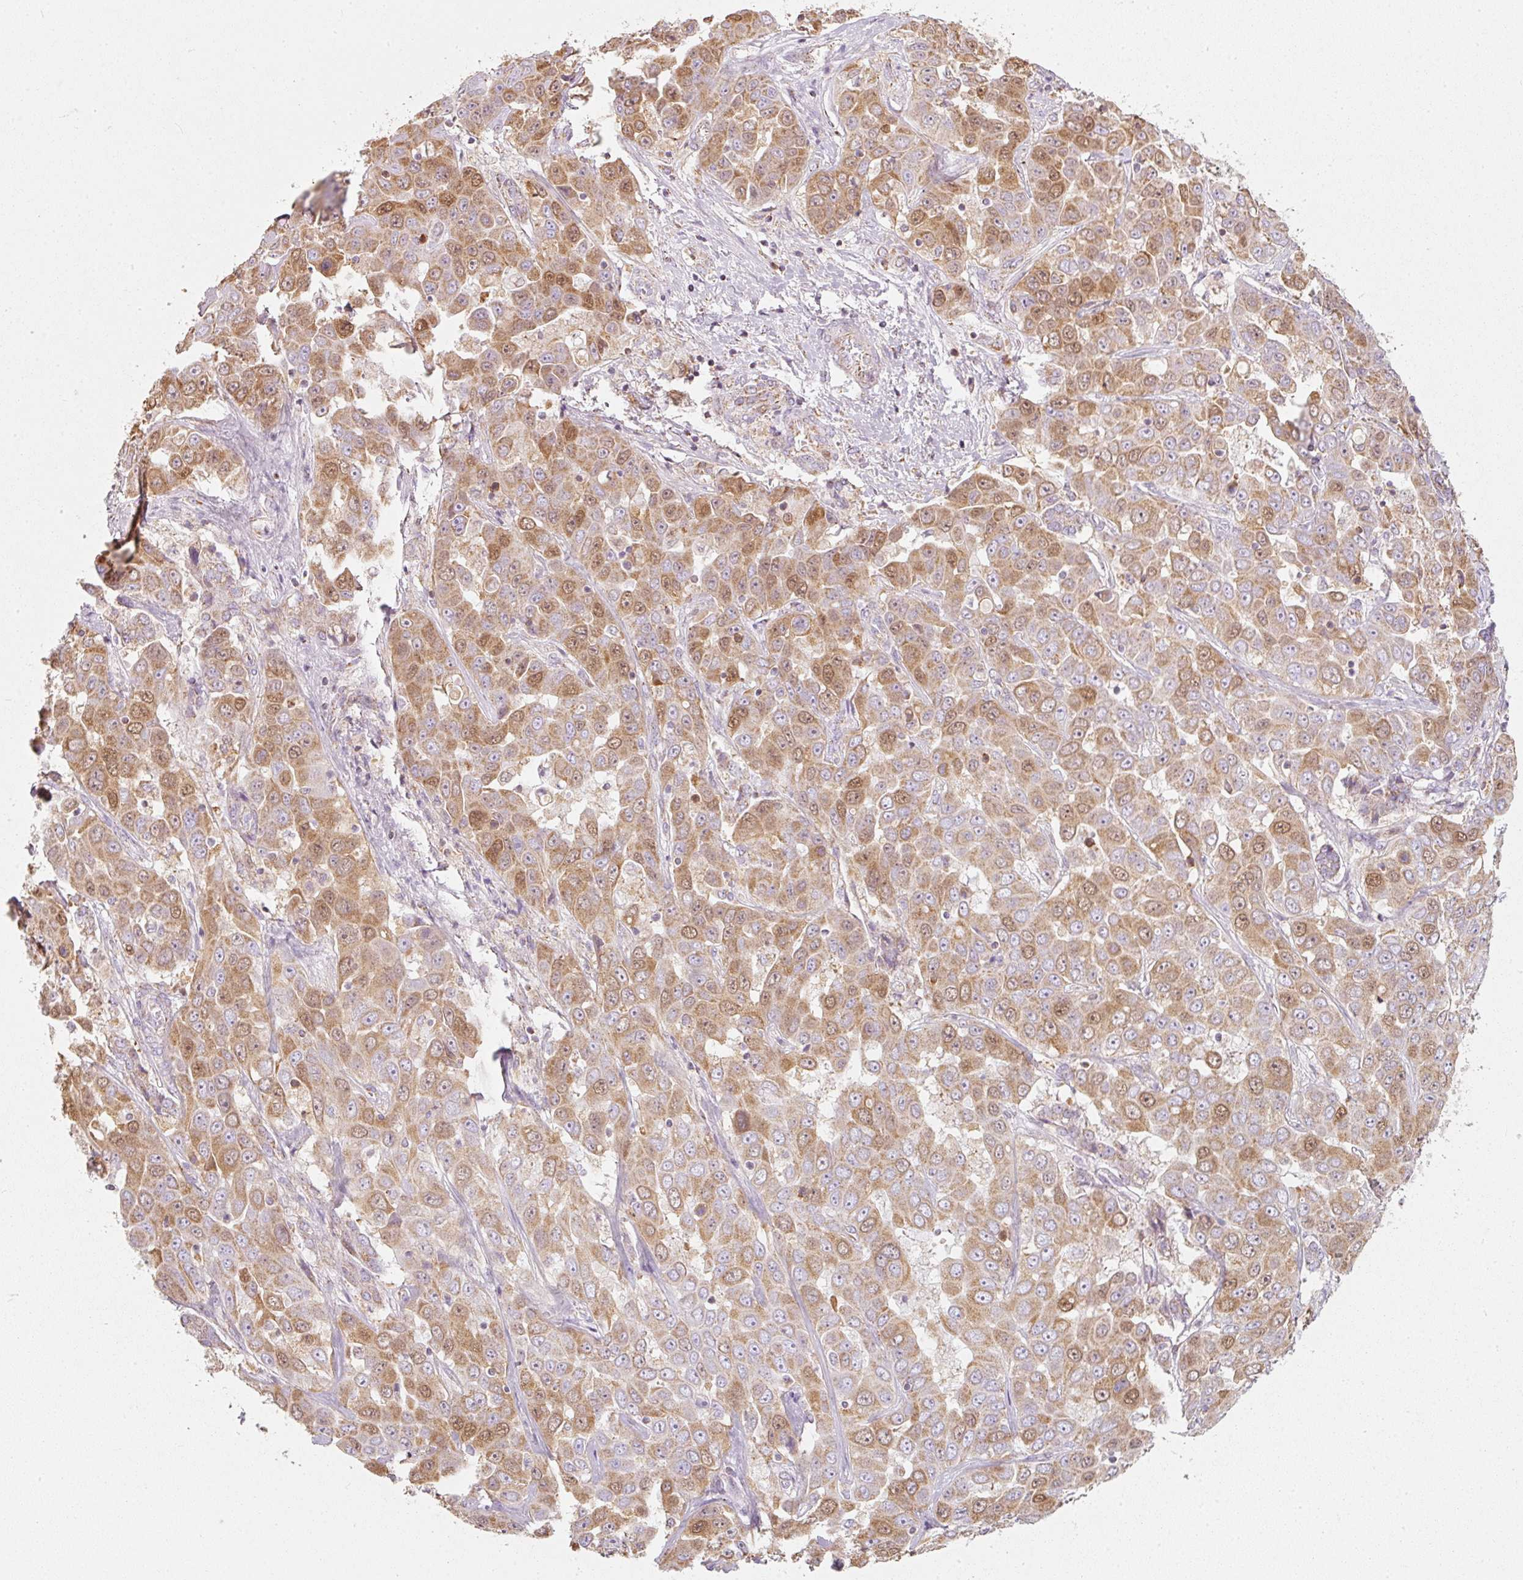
{"staining": {"intensity": "moderate", "quantity": "25%-75%", "location": "cytoplasmic/membranous,nuclear"}, "tissue": "liver cancer", "cell_type": "Tumor cells", "image_type": "cancer", "snomed": [{"axis": "morphology", "description": "Cholangiocarcinoma"}, {"axis": "topography", "description": "Liver"}], "caption": "The immunohistochemical stain highlights moderate cytoplasmic/membranous and nuclear positivity in tumor cells of liver cholangiocarcinoma tissue.", "gene": "DUT", "patient": {"sex": "female", "age": 52}}